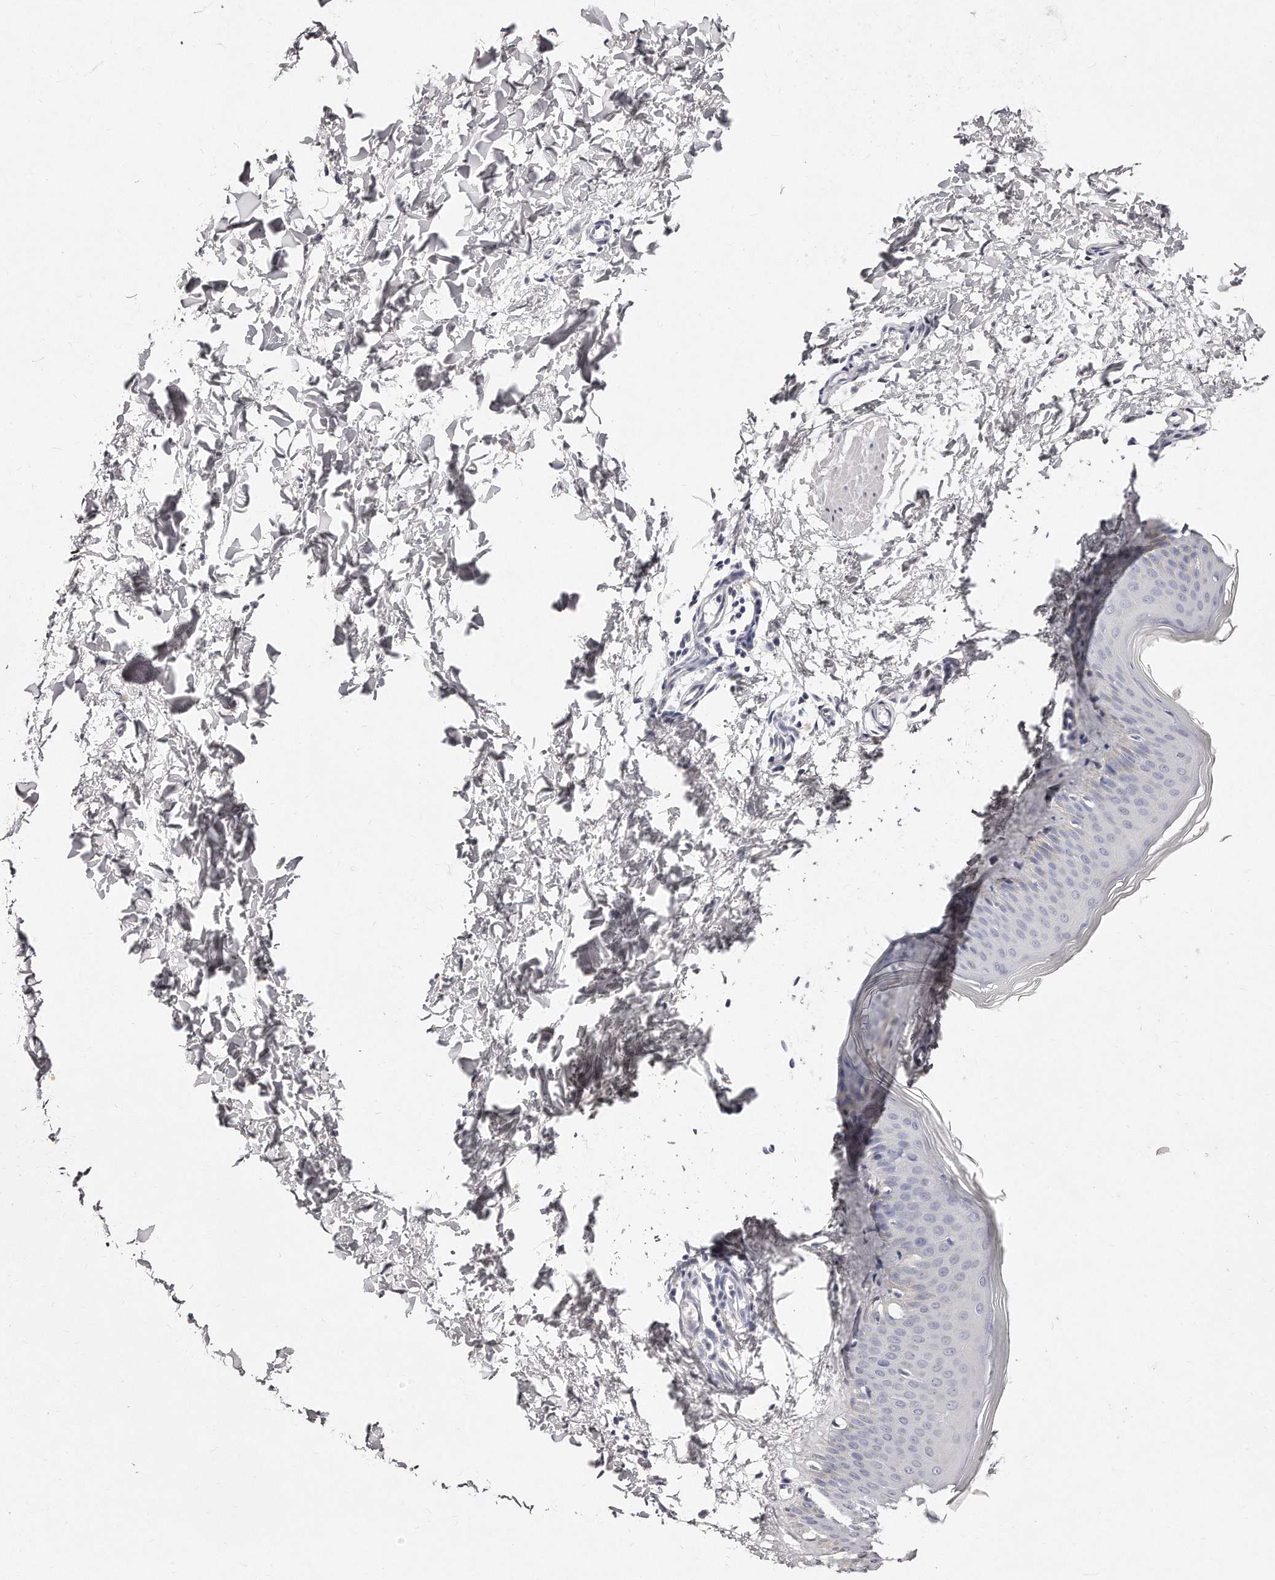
{"staining": {"intensity": "negative", "quantity": "none", "location": "none"}, "tissue": "skin", "cell_type": "Fibroblasts", "image_type": "normal", "snomed": [{"axis": "morphology", "description": "Normal tissue, NOS"}, {"axis": "topography", "description": "Skin"}], "caption": "Immunohistochemistry (IHC) image of normal skin: human skin stained with DAB (3,3'-diaminobenzidine) exhibits no significant protein expression in fibroblasts. (DAB (3,3'-diaminobenzidine) immunohistochemistry (IHC) with hematoxylin counter stain).", "gene": "GDA", "patient": {"sex": "female", "age": 27}}